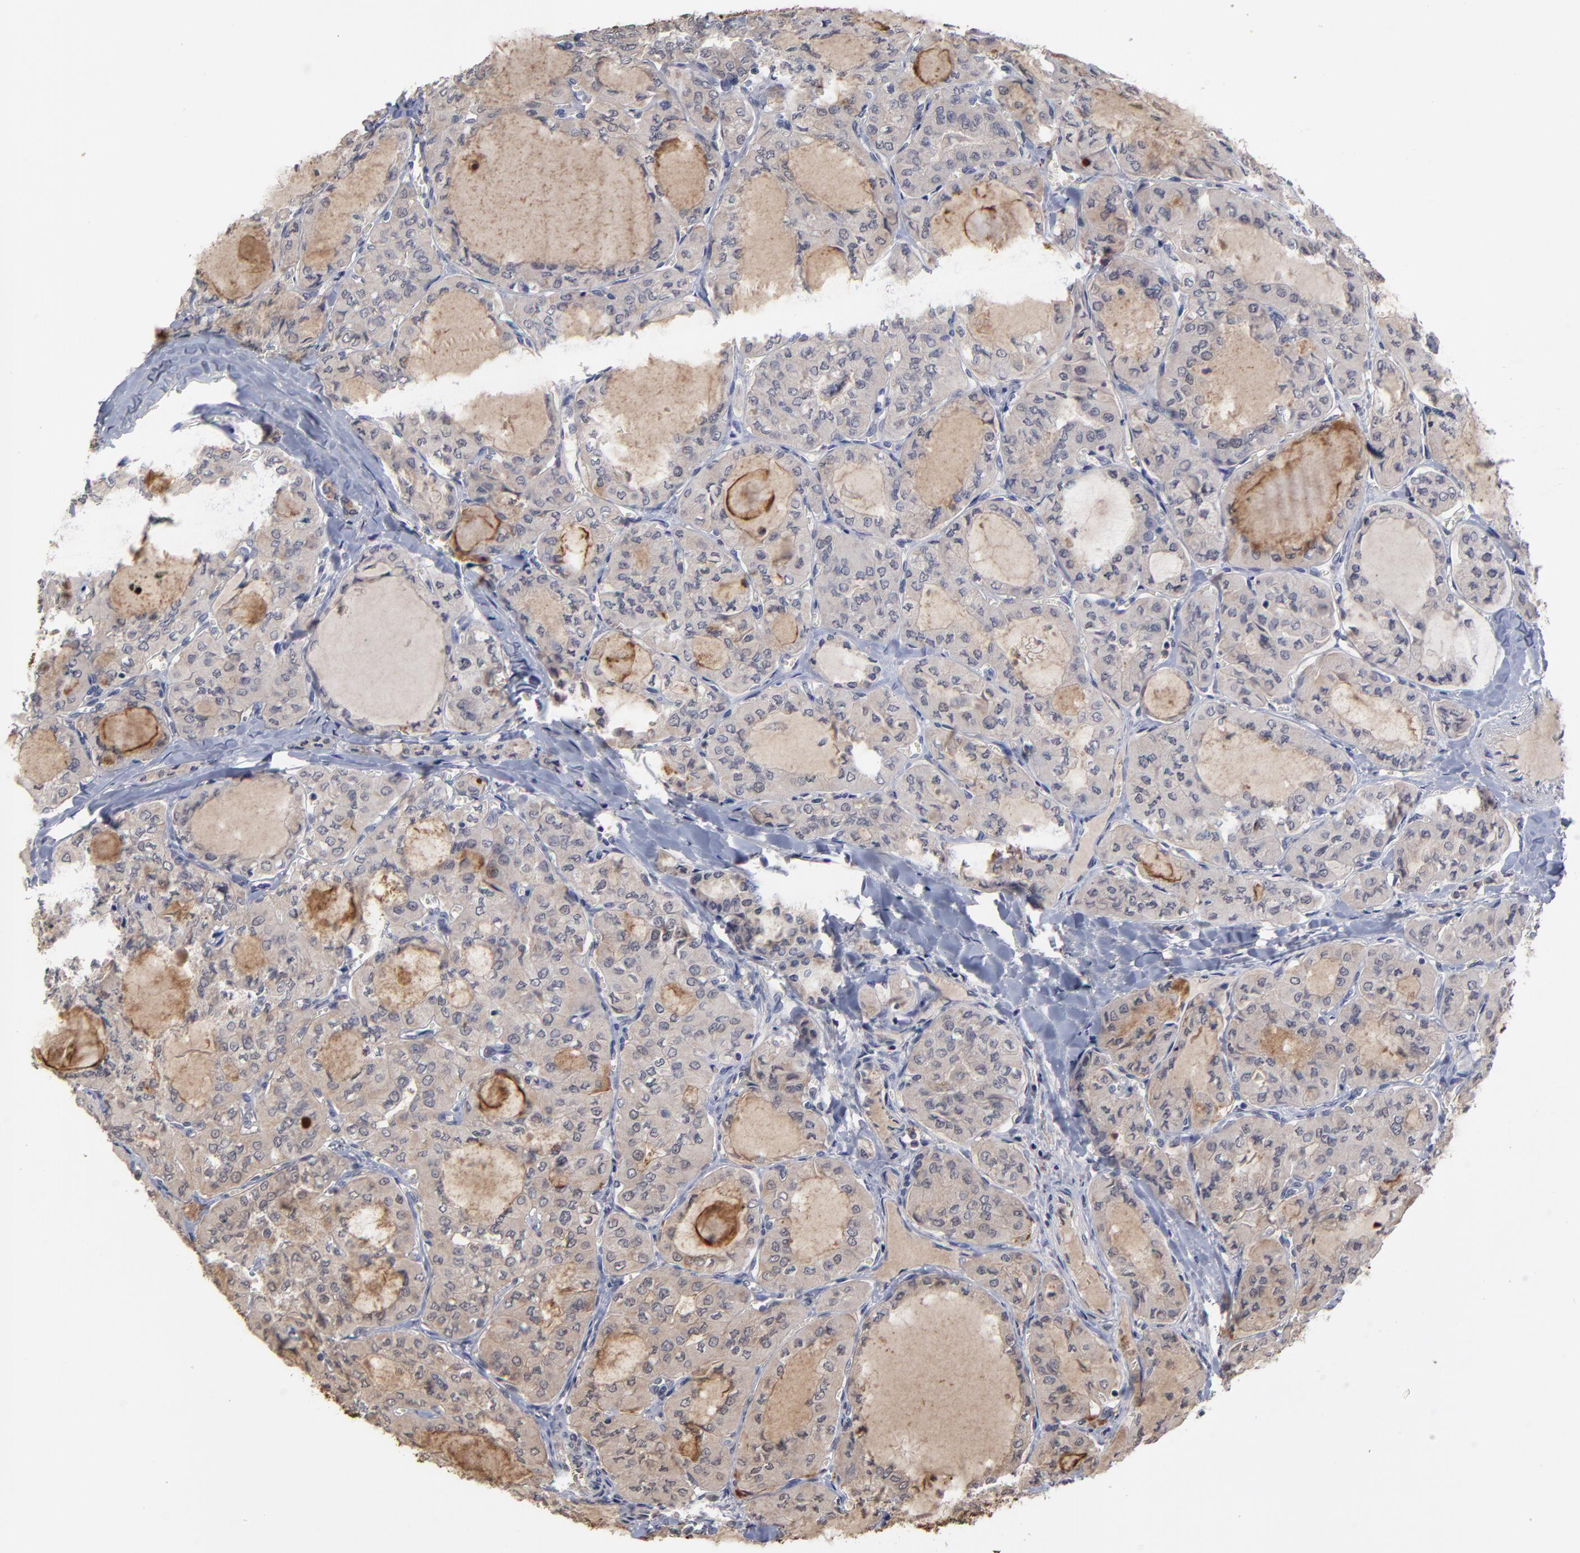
{"staining": {"intensity": "weak", "quantity": ">75%", "location": "cytoplasmic/membranous"}, "tissue": "thyroid cancer", "cell_type": "Tumor cells", "image_type": "cancer", "snomed": [{"axis": "morphology", "description": "Papillary adenocarcinoma, NOS"}, {"axis": "topography", "description": "Thyroid gland"}], "caption": "Protein analysis of papillary adenocarcinoma (thyroid) tissue displays weak cytoplasmic/membranous expression in about >75% of tumor cells.", "gene": "ASB8", "patient": {"sex": "male", "age": 20}}